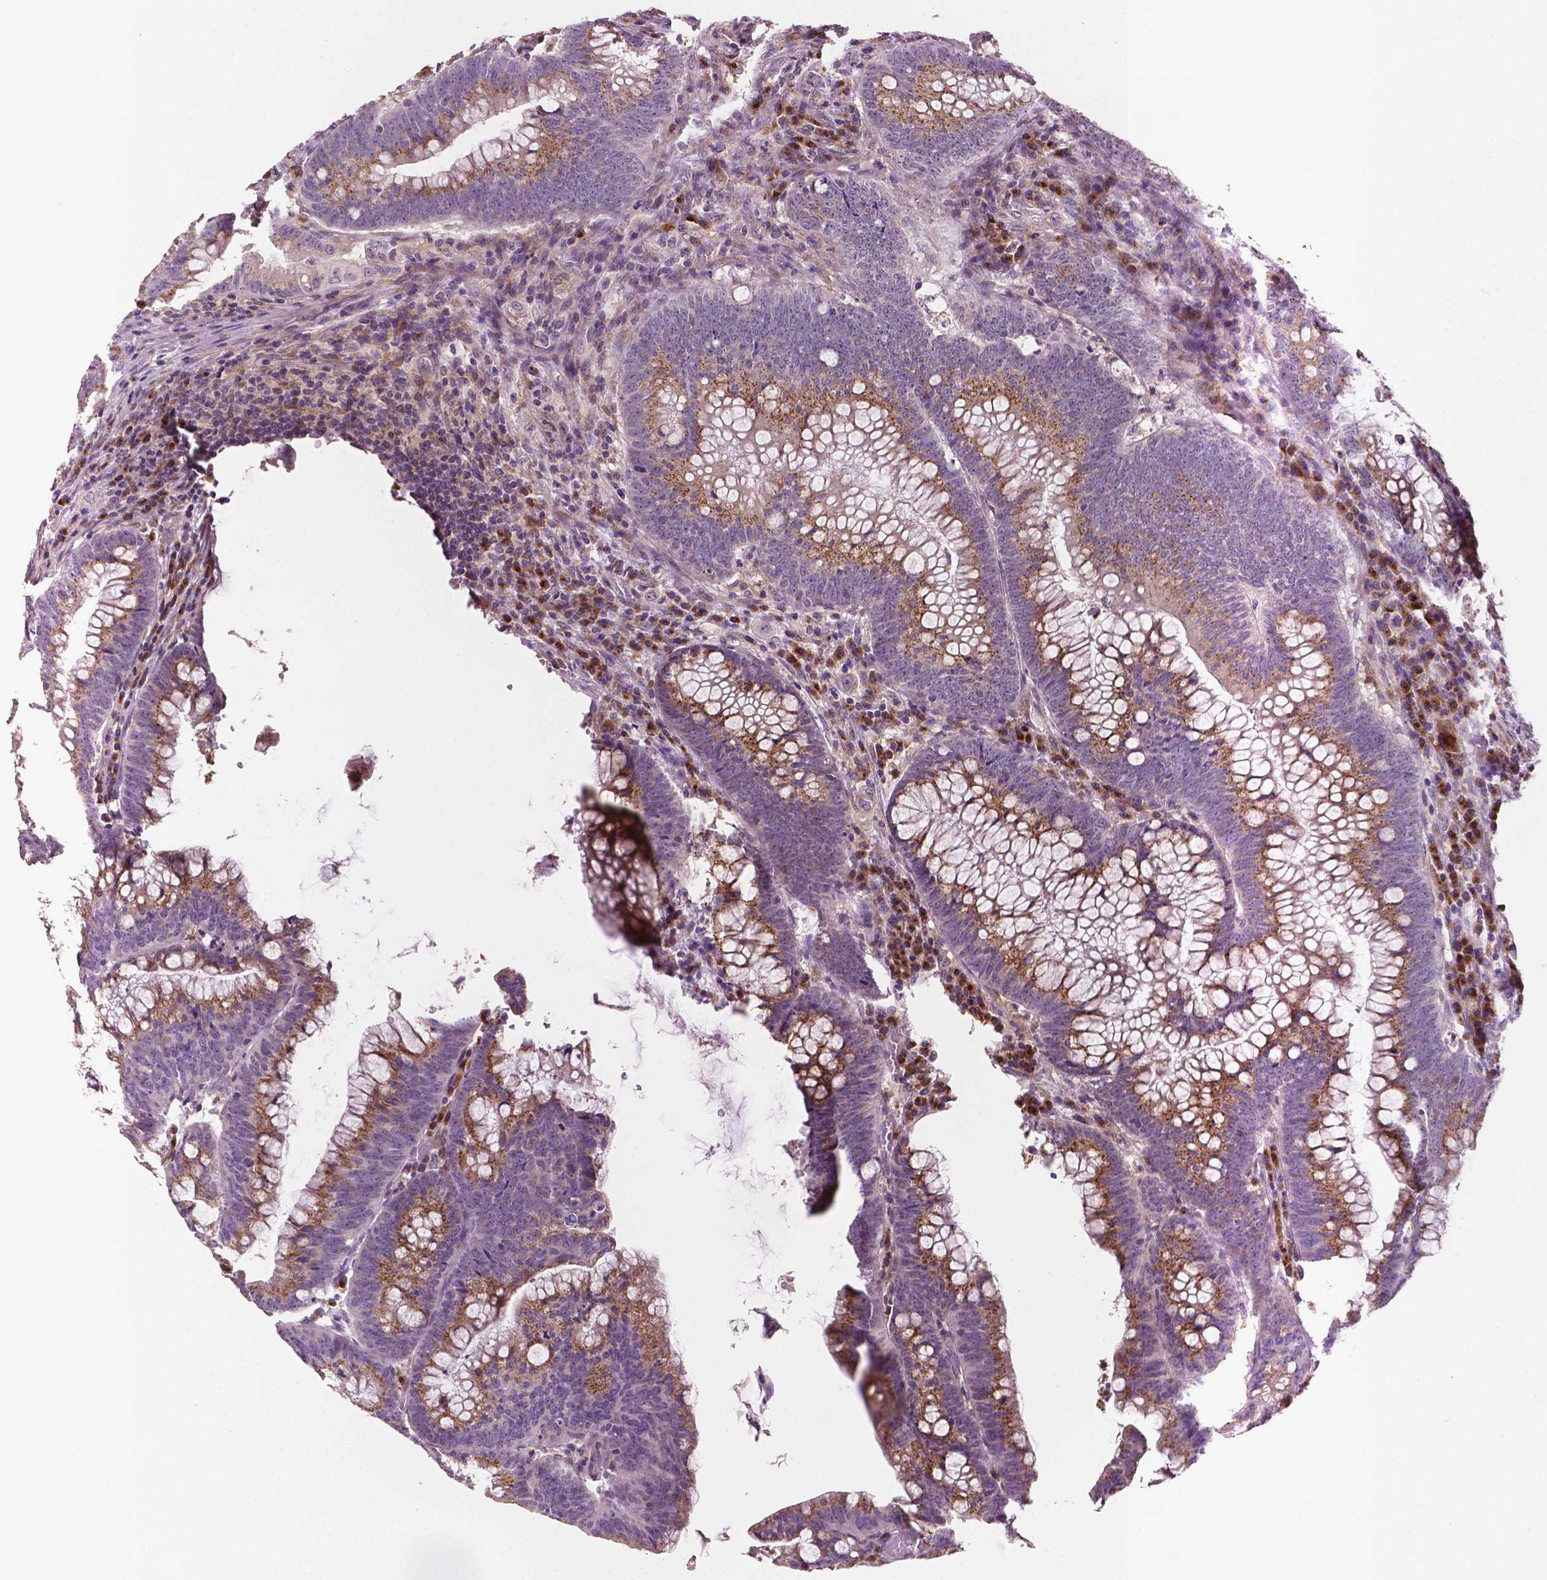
{"staining": {"intensity": "moderate", "quantity": ">75%", "location": "cytoplasmic/membranous"}, "tissue": "colorectal cancer", "cell_type": "Tumor cells", "image_type": "cancer", "snomed": [{"axis": "morphology", "description": "Adenocarcinoma, NOS"}, {"axis": "topography", "description": "Colon"}], "caption": "Moderate cytoplasmic/membranous staining for a protein is seen in approximately >75% of tumor cells of colorectal cancer (adenocarcinoma) using IHC.", "gene": "EBAG9", "patient": {"sex": "male", "age": 62}}